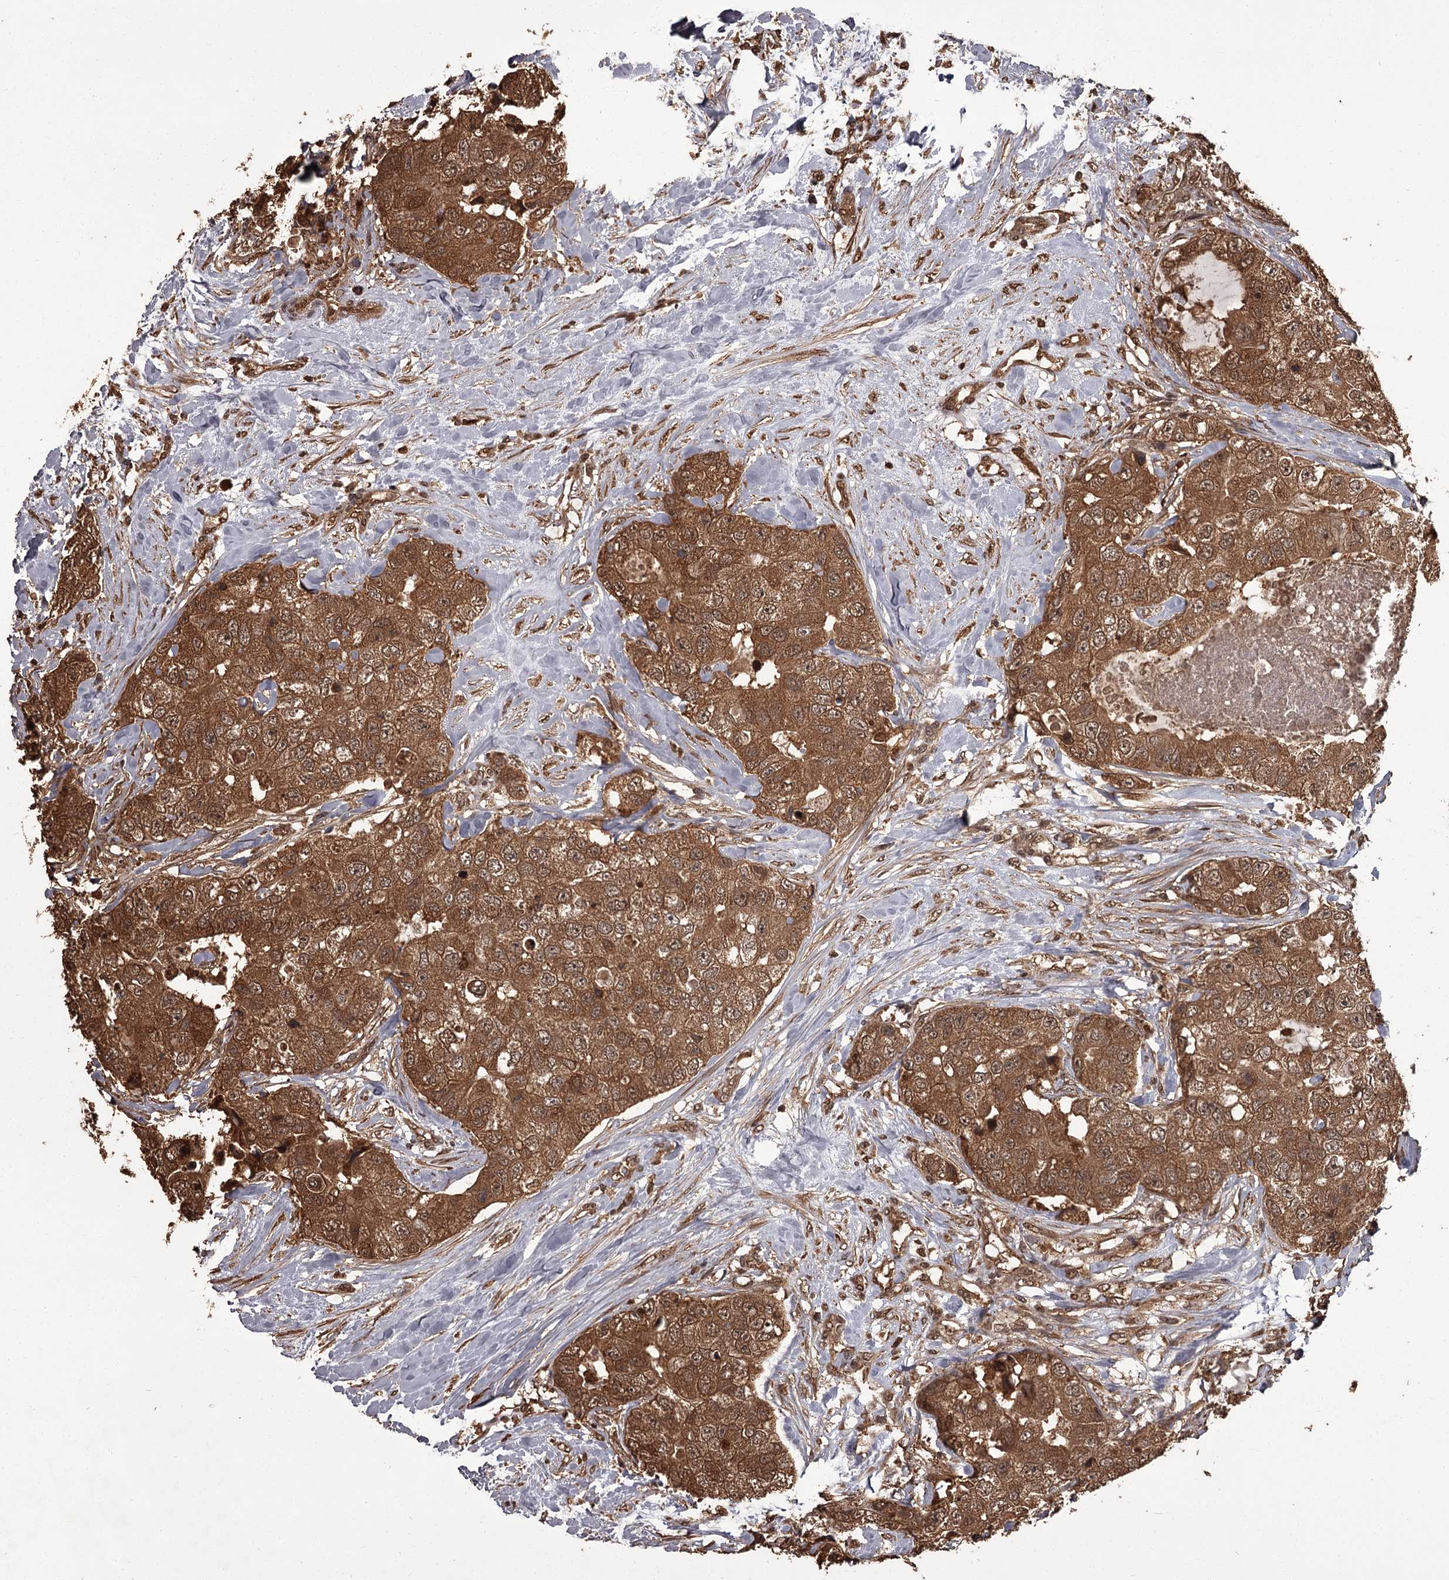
{"staining": {"intensity": "moderate", "quantity": ">75%", "location": "cytoplasmic/membranous,nuclear"}, "tissue": "breast cancer", "cell_type": "Tumor cells", "image_type": "cancer", "snomed": [{"axis": "morphology", "description": "Duct carcinoma"}, {"axis": "topography", "description": "Breast"}], "caption": "There is medium levels of moderate cytoplasmic/membranous and nuclear expression in tumor cells of intraductal carcinoma (breast), as demonstrated by immunohistochemical staining (brown color).", "gene": "NPRL2", "patient": {"sex": "female", "age": 62}}